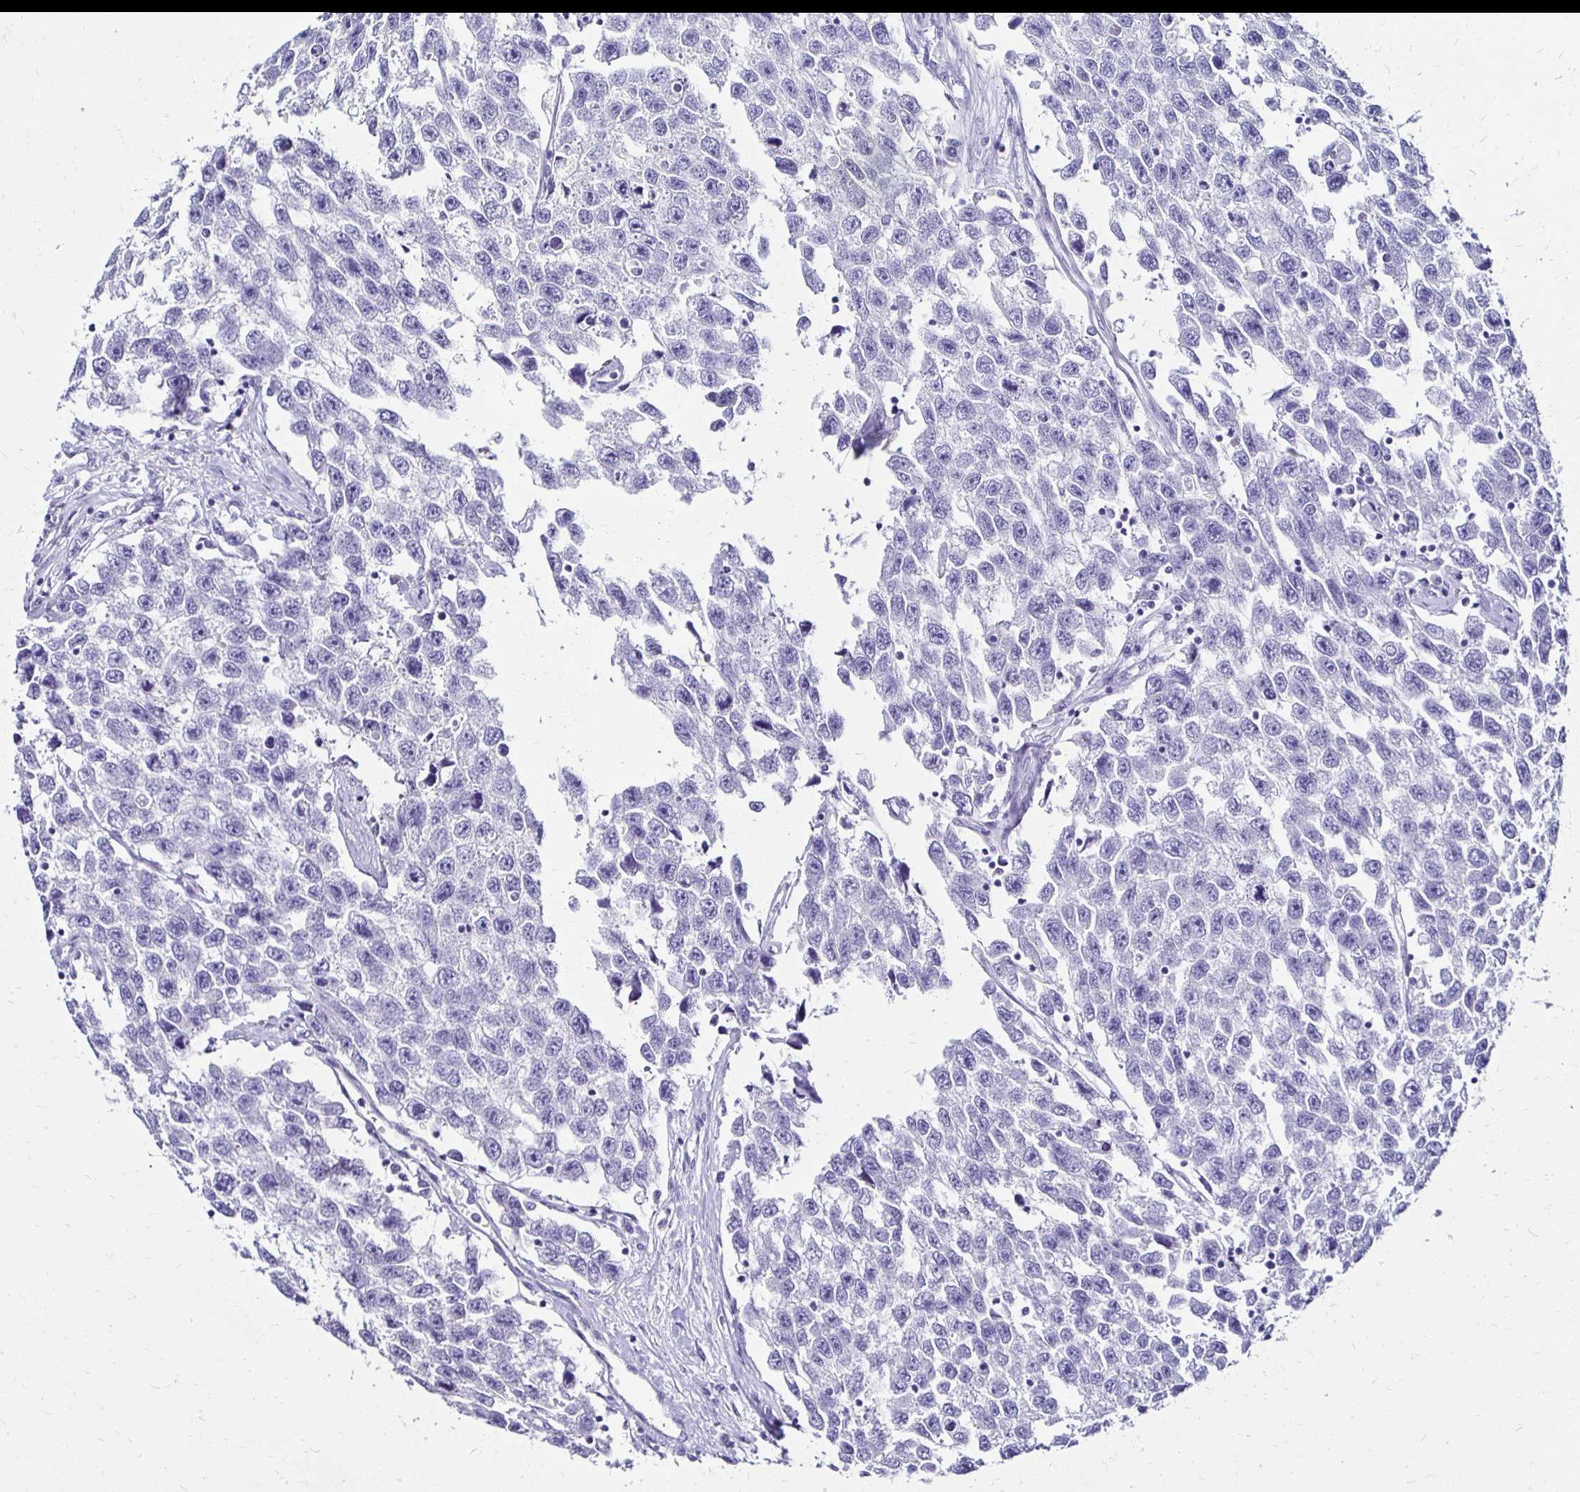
{"staining": {"intensity": "negative", "quantity": "none", "location": "none"}, "tissue": "testis cancer", "cell_type": "Tumor cells", "image_type": "cancer", "snomed": [{"axis": "morphology", "description": "Seminoma, NOS"}, {"axis": "topography", "description": "Testis"}], "caption": "Image shows no significant protein positivity in tumor cells of seminoma (testis).", "gene": "KCNT1", "patient": {"sex": "male", "age": 33}}